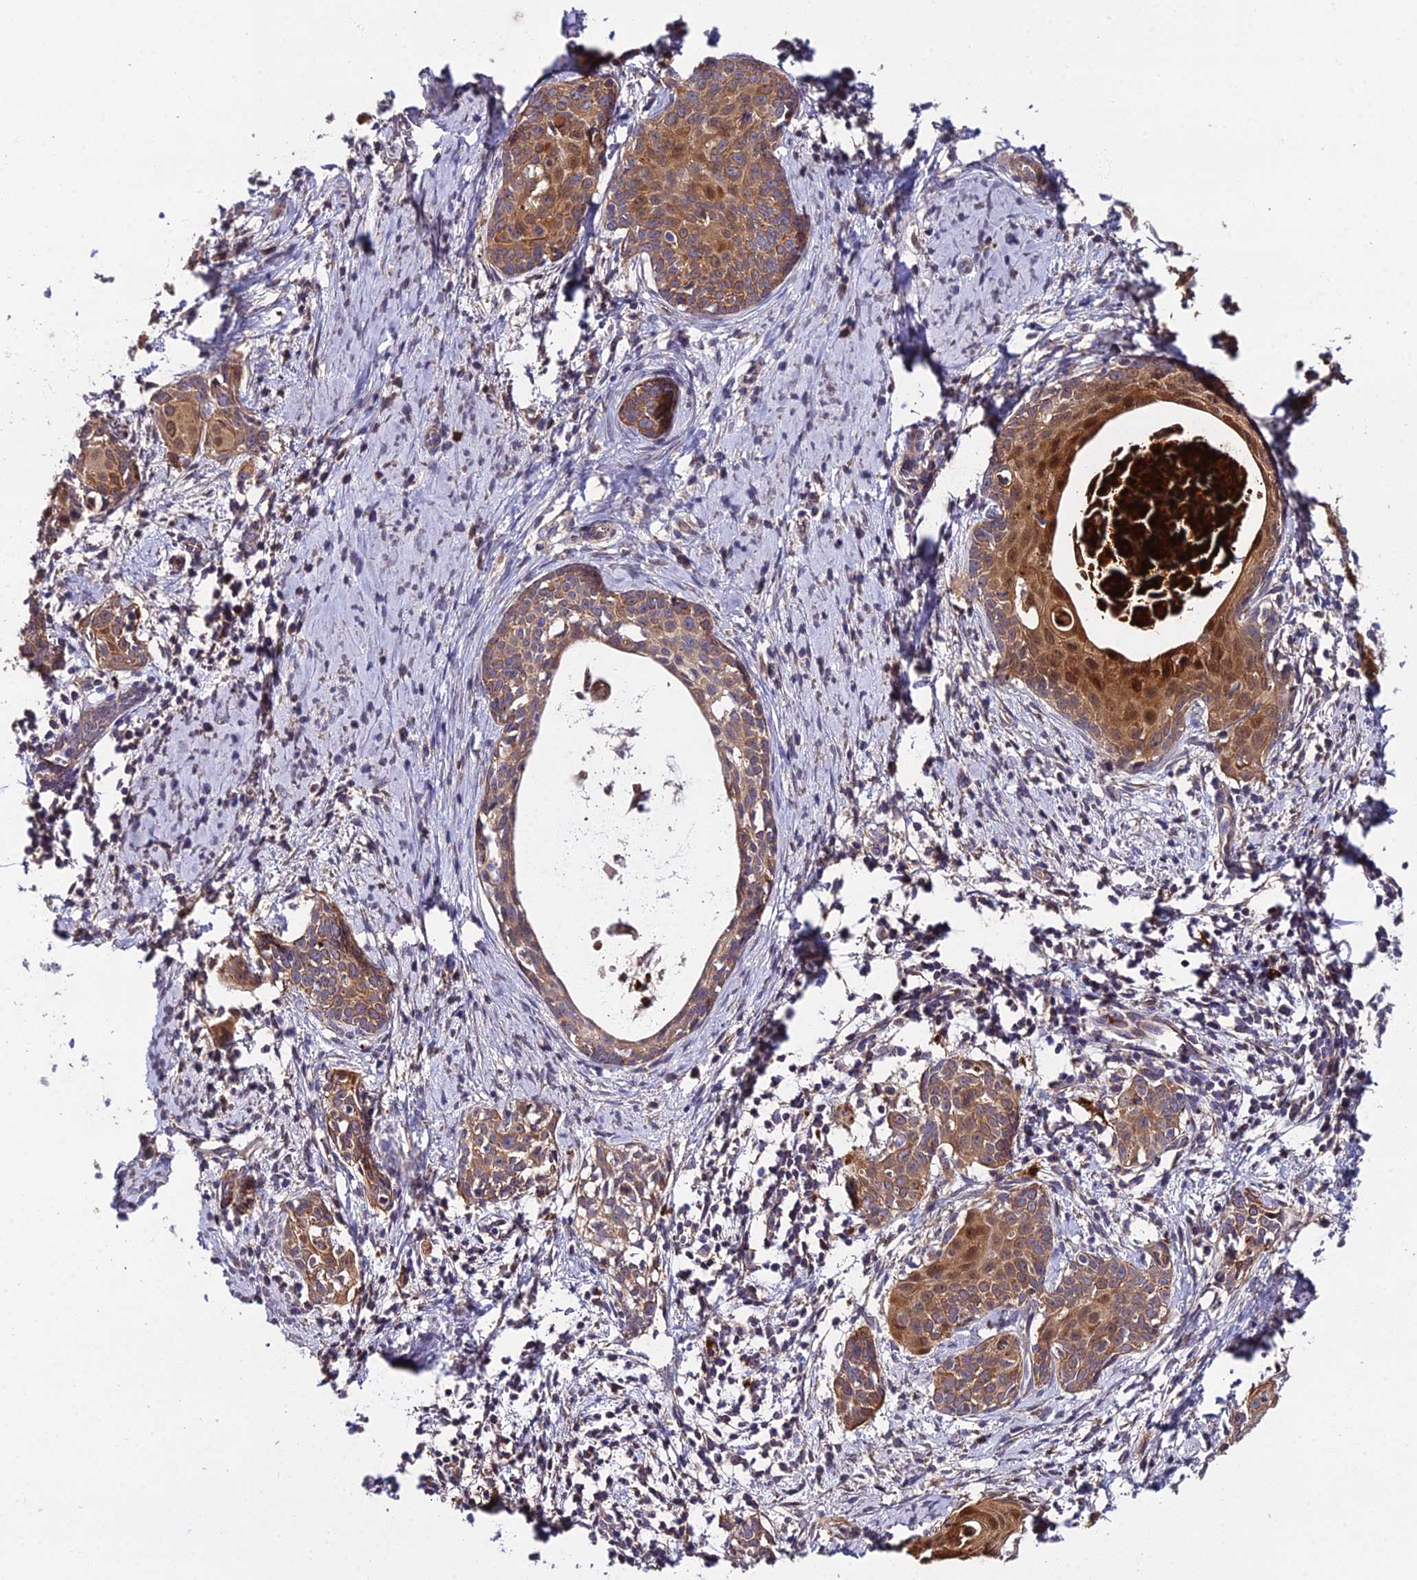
{"staining": {"intensity": "moderate", "quantity": ">75%", "location": "cytoplasmic/membranous"}, "tissue": "cervical cancer", "cell_type": "Tumor cells", "image_type": "cancer", "snomed": [{"axis": "morphology", "description": "Squamous cell carcinoma, NOS"}, {"axis": "topography", "description": "Cervix"}], "caption": "Cervical squamous cell carcinoma stained with DAB (3,3'-diaminobenzidine) immunohistochemistry displays medium levels of moderate cytoplasmic/membranous expression in approximately >75% of tumor cells.", "gene": "EID2", "patient": {"sex": "female", "age": 52}}